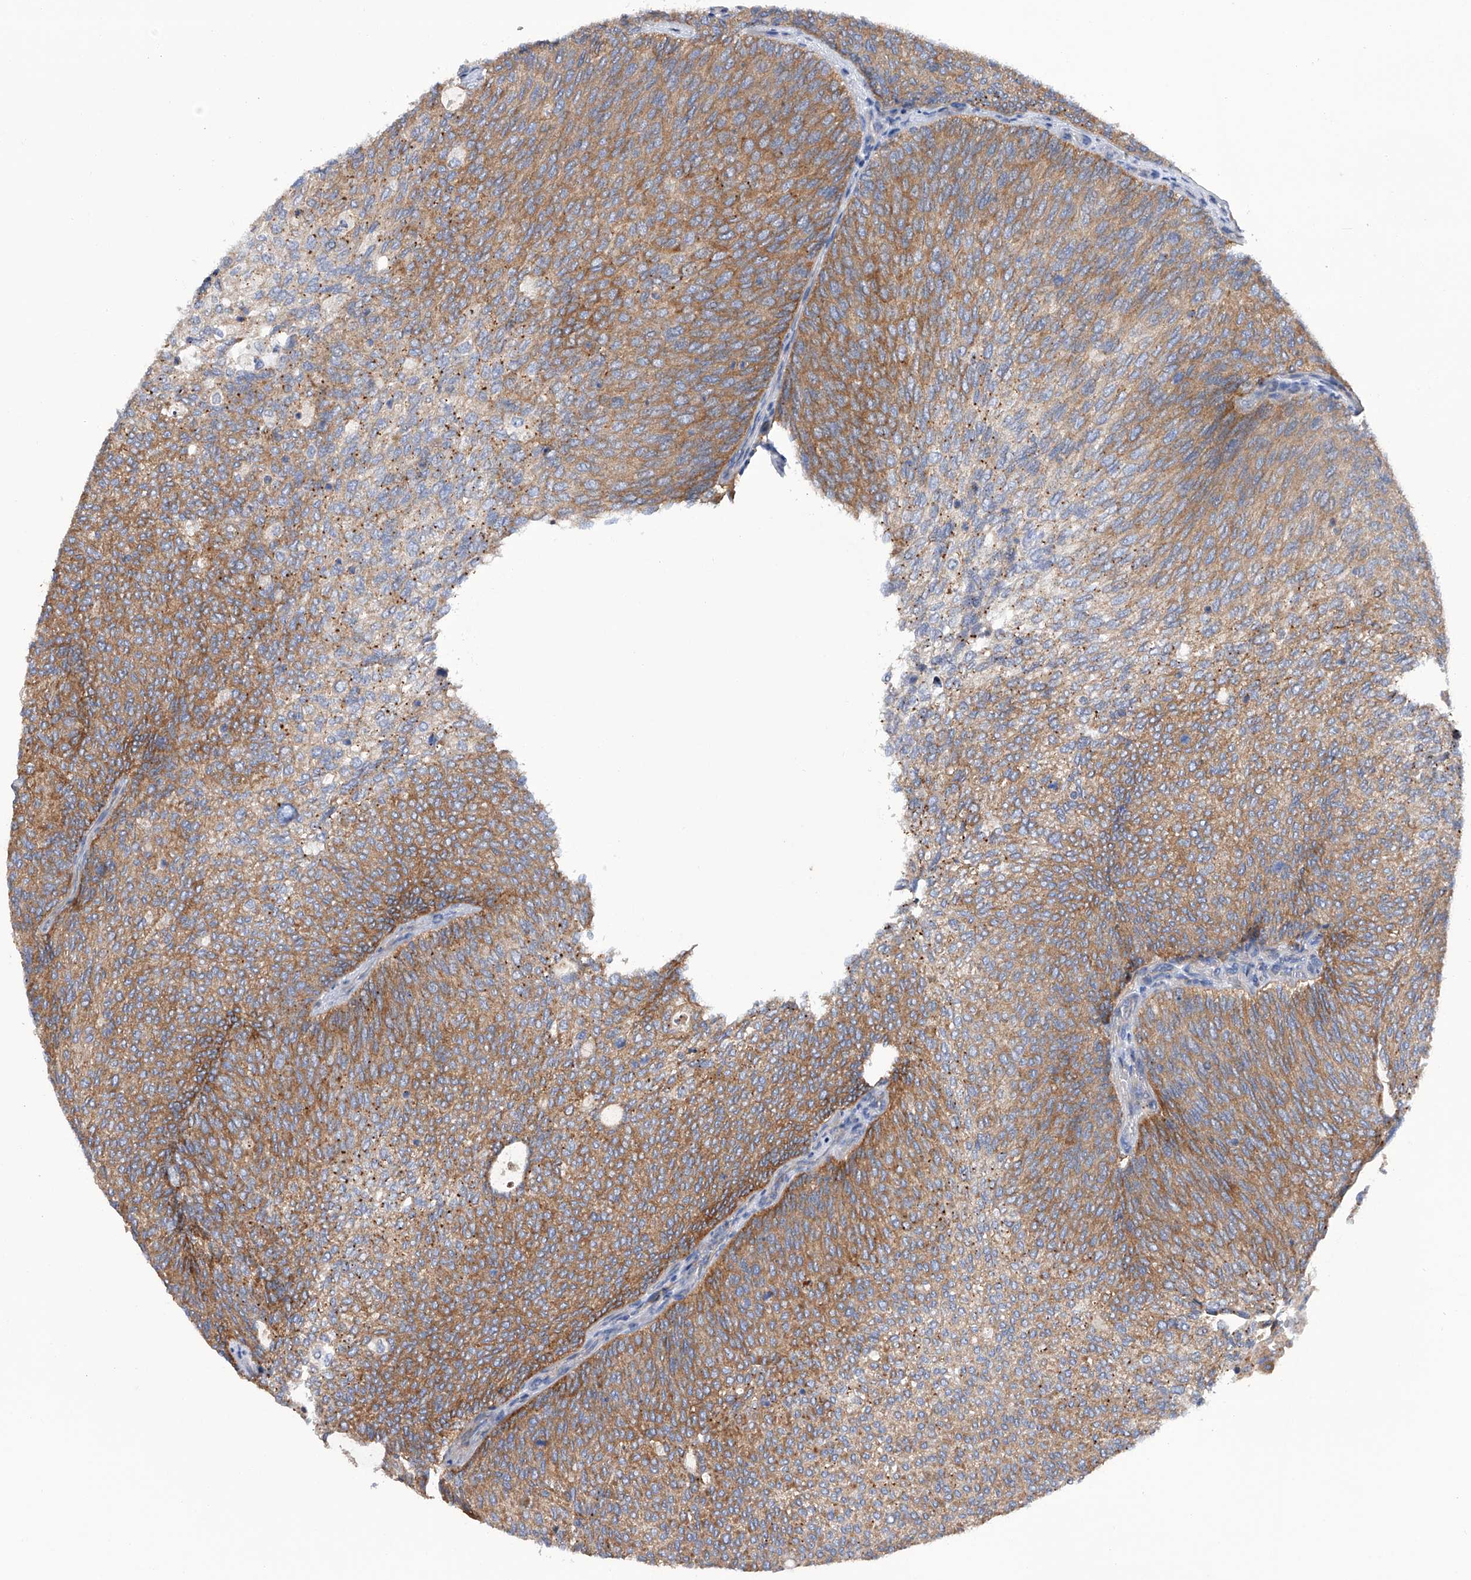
{"staining": {"intensity": "moderate", "quantity": ">75%", "location": "cytoplasmic/membranous"}, "tissue": "urothelial cancer", "cell_type": "Tumor cells", "image_type": "cancer", "snomed": [{"axis": "morphology", "description": "Urothelial carcinoma, Low grade"}, {"axis": "topography", "description": "Urinary bladder"}], "caption": "This is a photomicrograph of immunohistochemistry (IHC) staining of urothelial cancer, which shows moderate expression in the cytoplasmic/membranous of tumor cells.", "gene": "MLYCD", "patient": {"sex": "female", "age": 79}}